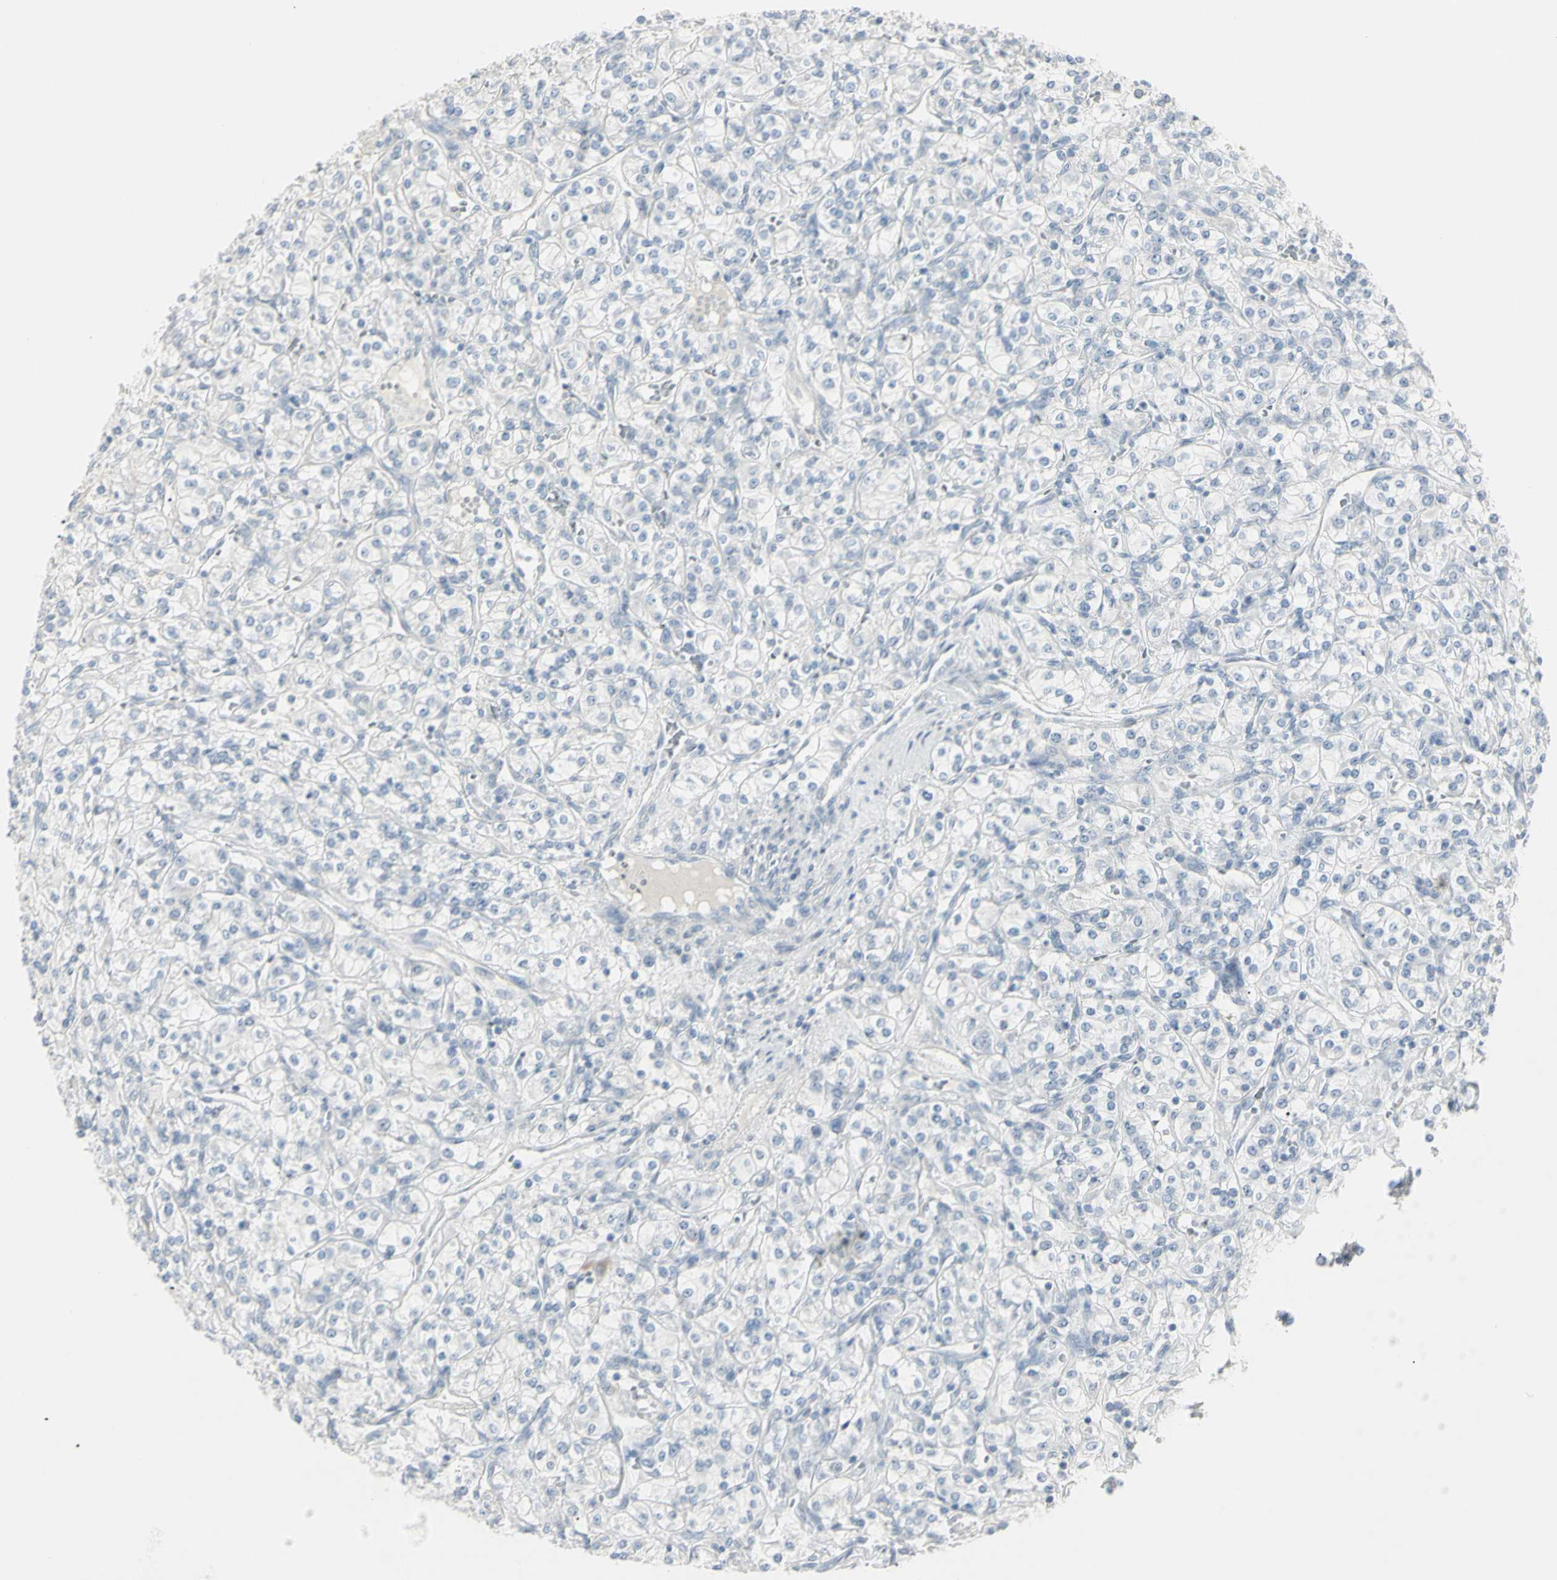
{"staining": {"intensity": "negative", "quantity": "none", "location": "none"}, "tissue": "renal cancer", "cell_type": "Tumor cells", "image_type": "cancer", "snomed": [{"axis": "morphology", "description": "Adenocarcinoma, NOS"}, {"axis": "topography", "description": "Kidney"}], "caption": "Tumor cells show no significant staining in adenocarcinoma (renal).", "gene": "PIP", "patient": {"sex": "male", "age": 77}}